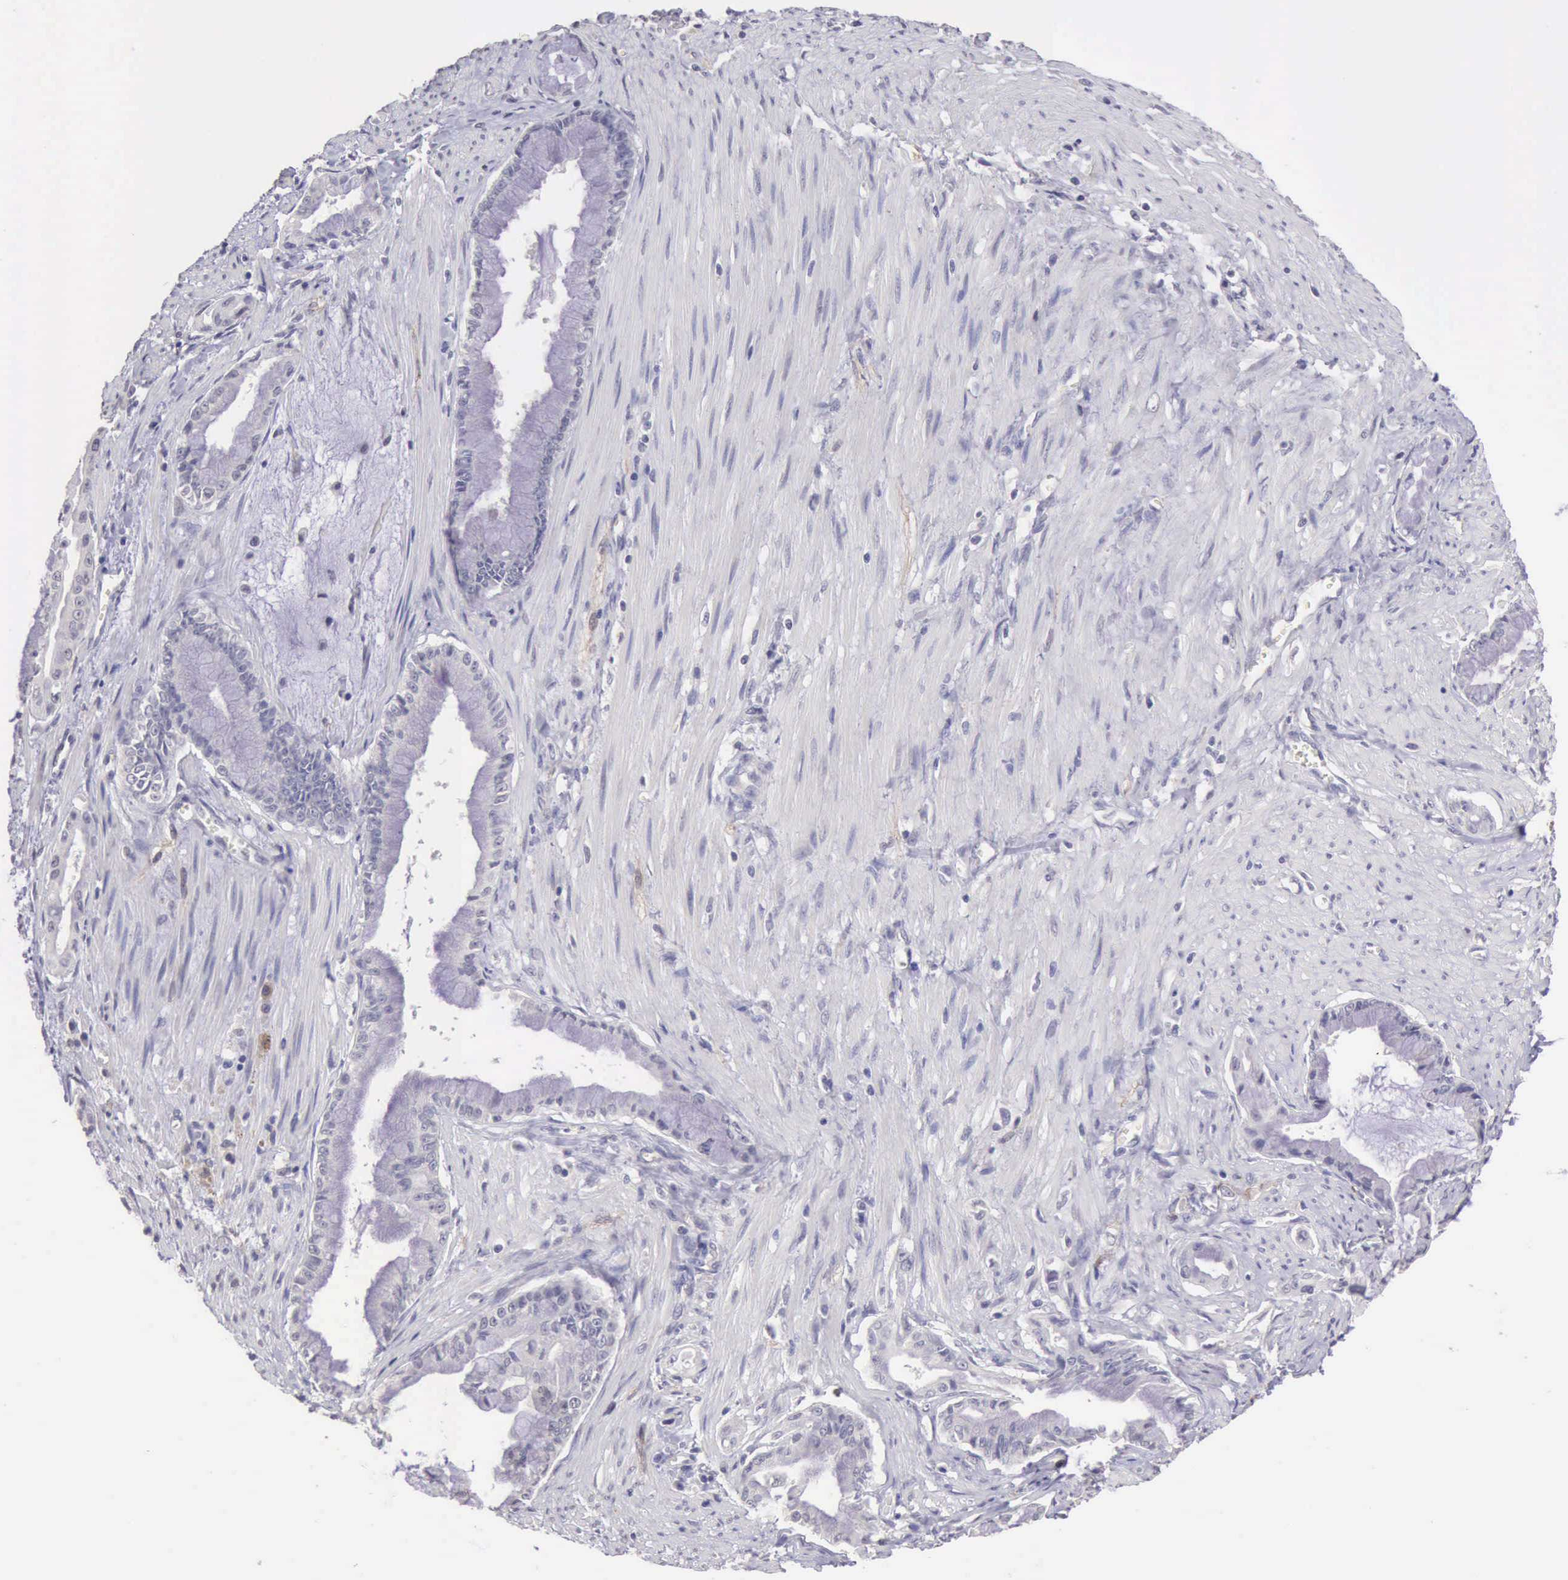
{"staining": {"intensity": "negative", "quantity": "none", "location": "none"}, "tissue": "pancreatic cancer", "cell_type": "Tumor cells", "image_type": "cancer", "snomed": [{"axis": "morphology", "description": "Adenocarcinoma, NOS"}, {"axis": "topography", "description": "Pancreas"}], "caption": "An immunohistochemistry (IHC) photomicrograph of adenocarcinoma (pancreatic) is shown. There is no staining in tumor cells of adenocarcinoma (pancreatic). (Stains: DAB immunohistochemistry (IHC) with hematoxylin counter stain, Microscopy: brightfield microscopy at high magnification).", "gene": "KCND1", "patient": {"sex": "male", "age": 59}}